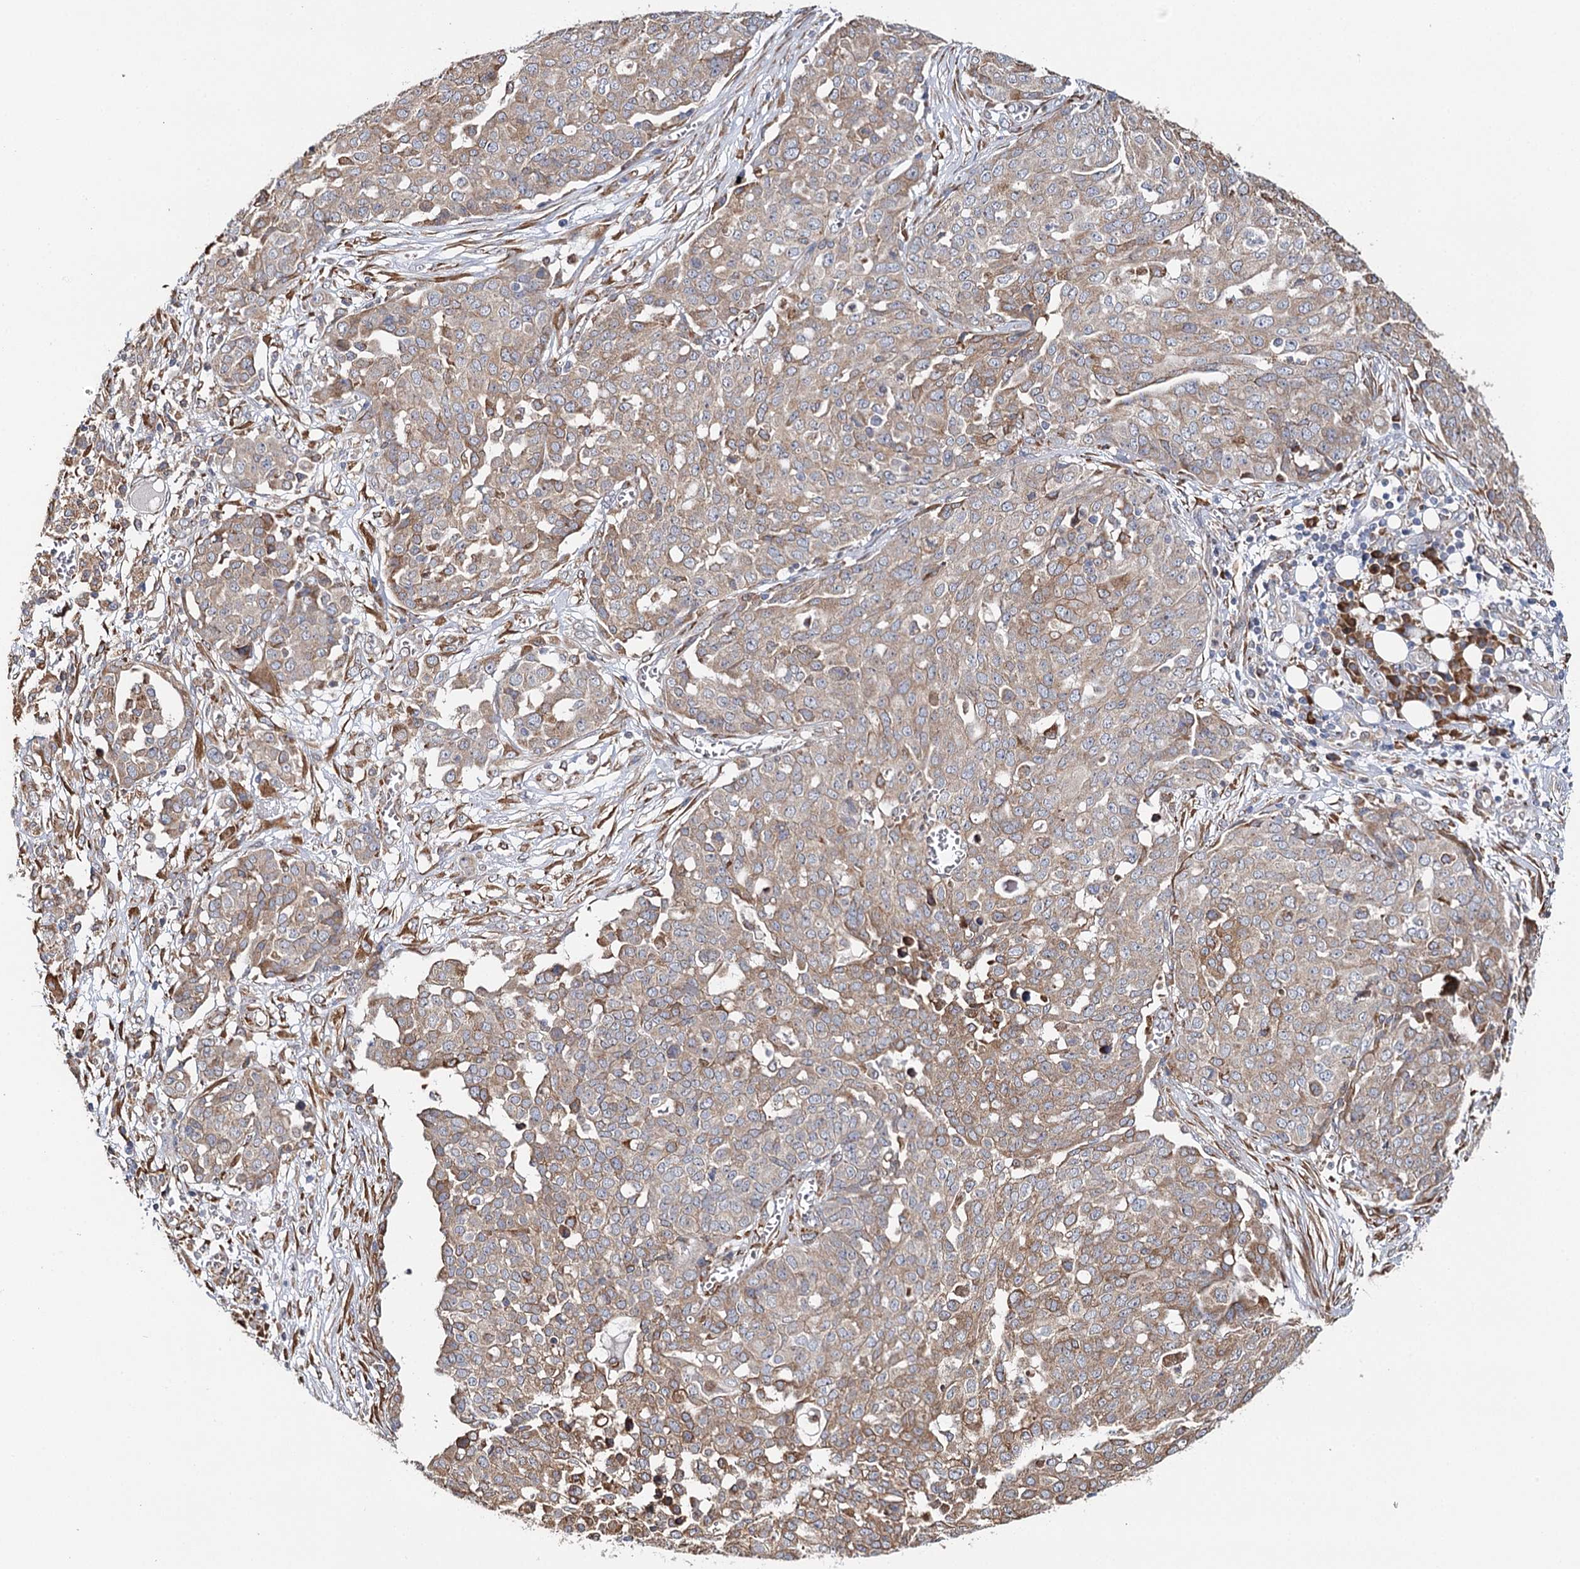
{"staining": {"intensity": "moderate", "quantity": "25%-75%", "location": "cytoplasmic/membranous"}, "tissue": "ovarian cancer", "cell_type": "Tumor cells", "image_type": "cancer", "snomed": [{"axis": "morphology", "description": "Cystadenocarcinoma, serous, NOS"}, {"axis": "topography", "description": "Soft tissue"}, {"axis": "topography", "description": "Ovary"}], "caption": "Approximately 25%-75% of tumor cells in ovarian serous cystadenocarcinoma reveal moderate cytoplasmic/membranous protein expression as visualized by brown immunohistochemical staining.", "gene": "VEGFA", "patient": {"sex": "female", "age": 57}}